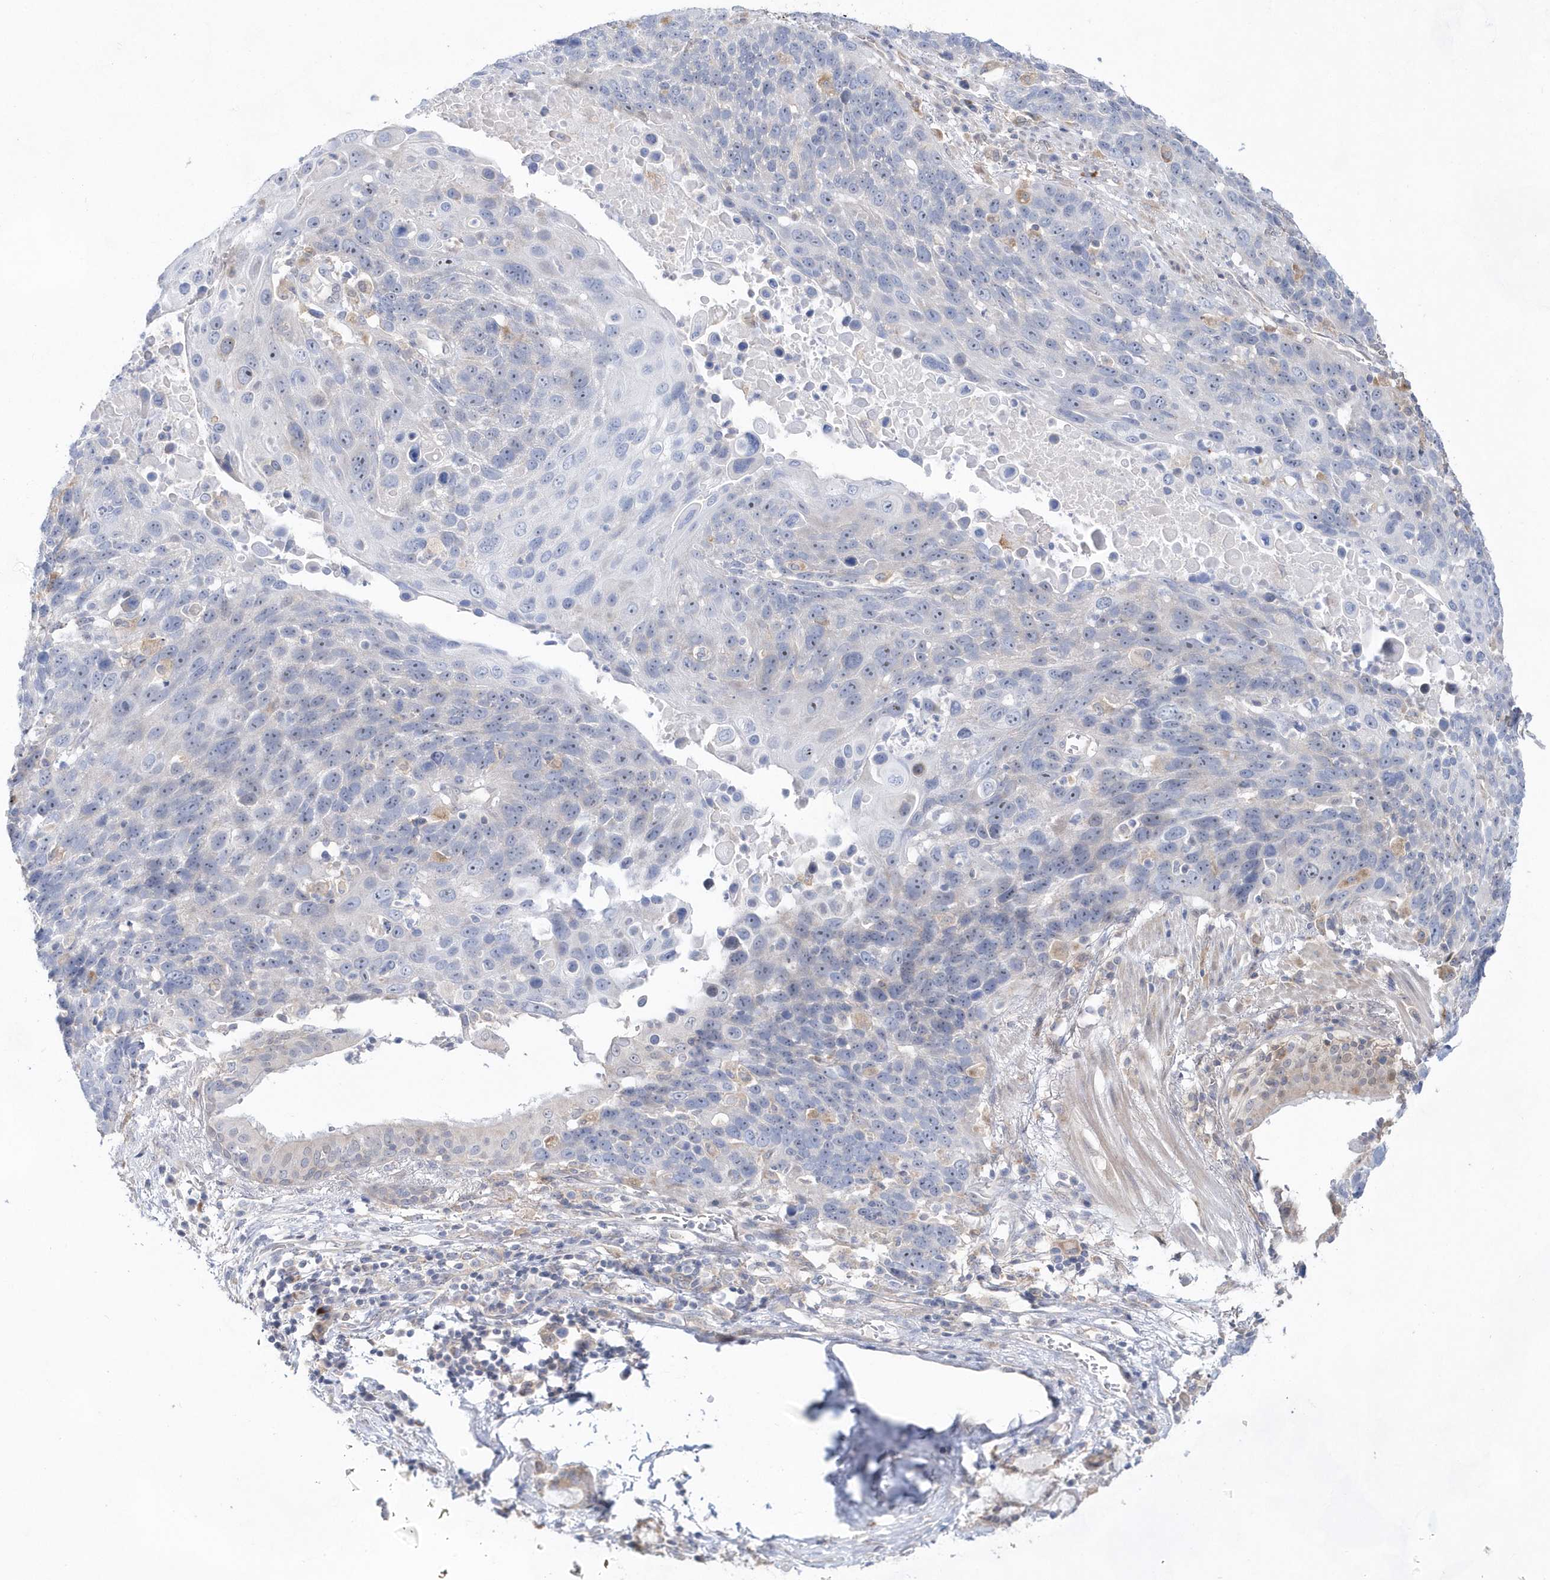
{"staining": {"intensity": "negative", "quantity": "none", "location": "none"}, "tissue": "lung cancer", "cell_type": "Tumor cells", "image_type": "cancer", "snomed": [{"axis": "morphology", "description": "Squamous cell carcinoma, NOS"}, {"axis": "topography", "description": "Lung"}], "caption": "Tumor cells are negative for brown protein staining in squamous cell carcinoma (lung).", "gene": "BDH2", "patient": {"sex": "male", "age": 66}}